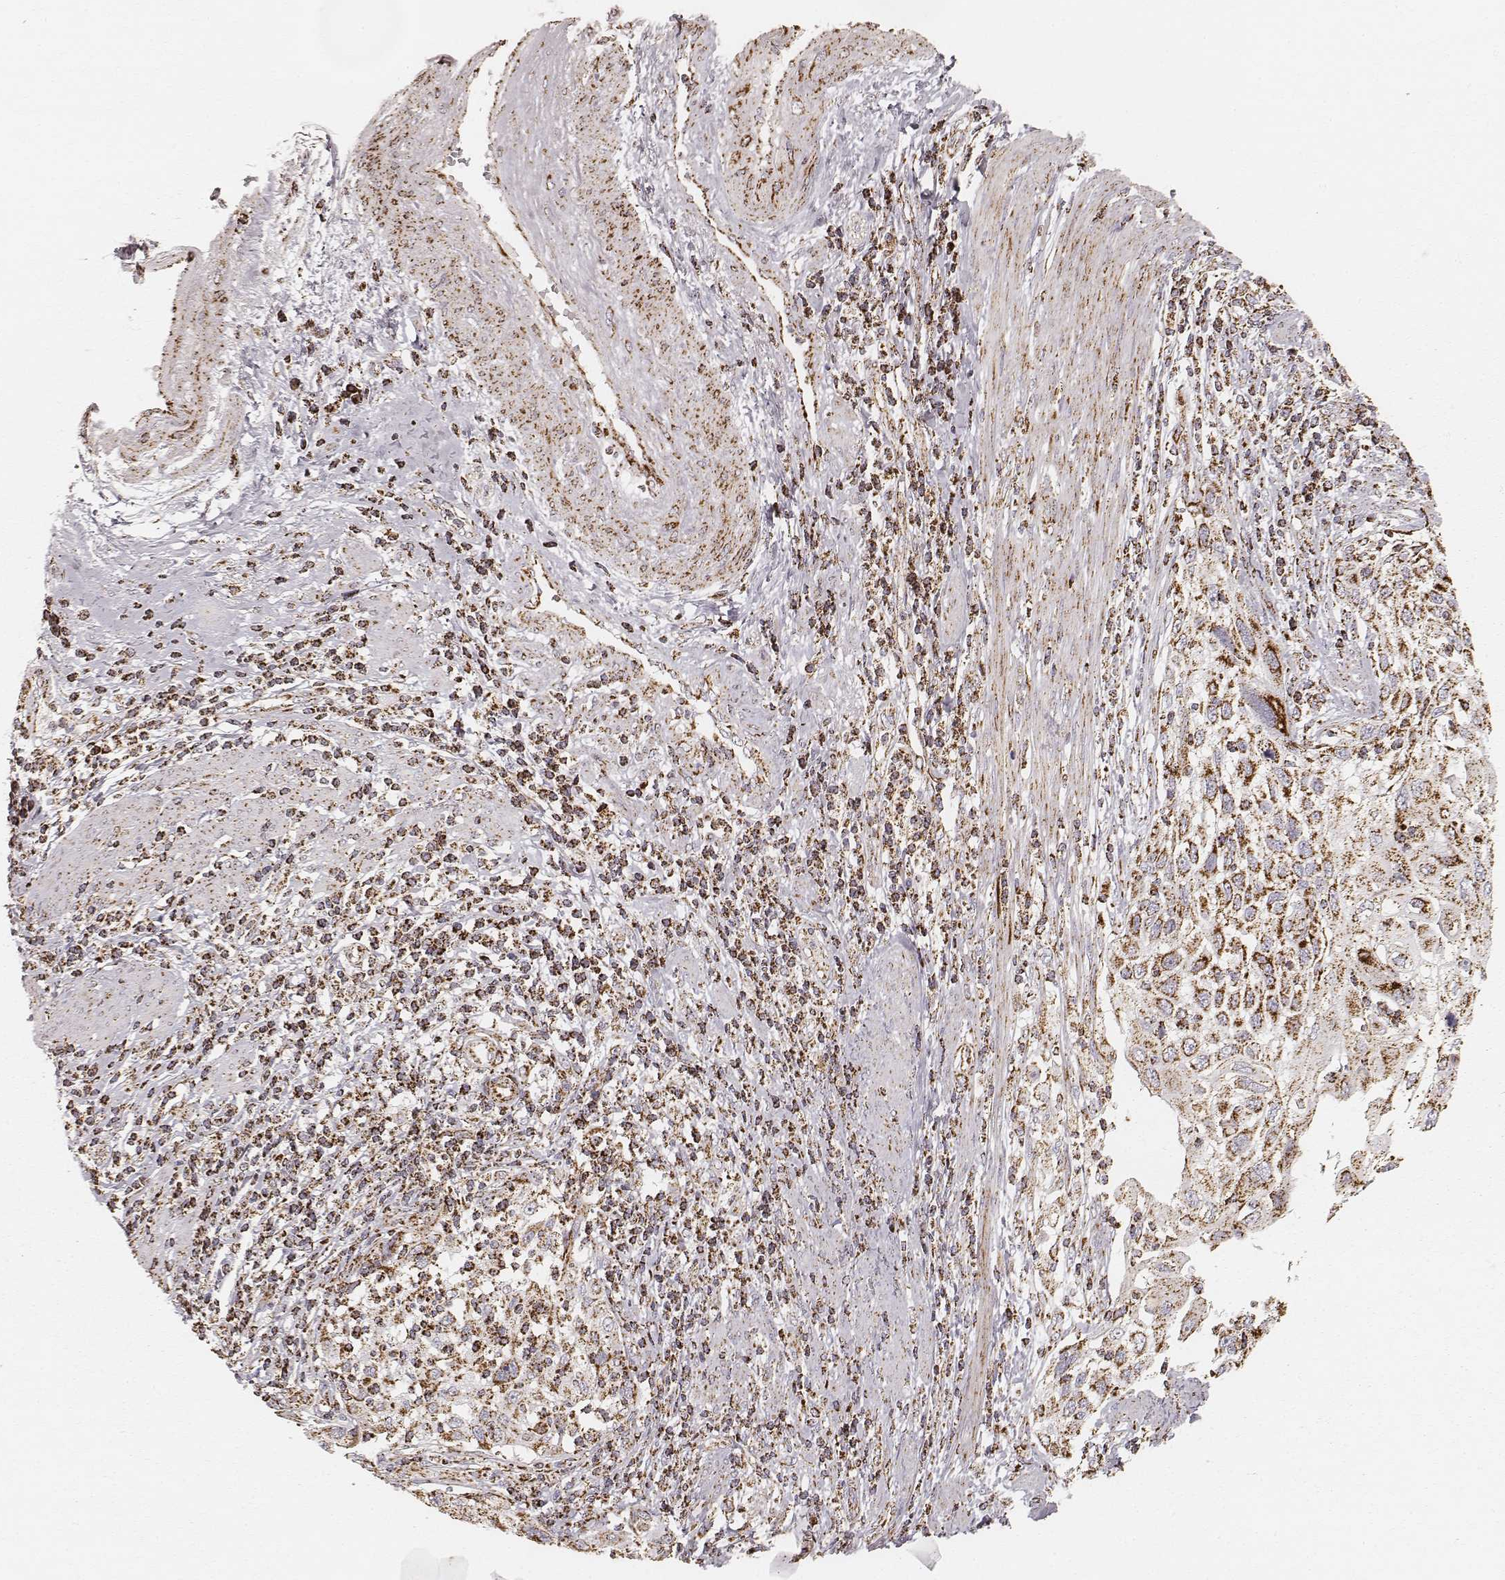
{"staining": {"intensity": "strong", "quantity": ">75%", "location": "cytoplasmic/membranous"}, "tissue": "cervical cancer", "cell_type": "Tumor cells", "image_type": "cancer", "snomed": [{"axis": "morphology", "description": "Squamous cell carcinoma, NOS"}, {"axis": "topography", "description": "Cervix"}], "caption": "Tumor cells show high levels of strong cytoplasmic/membranous positivity in about >75% of cells in squamous cell carcinoma (cervical).", "gene": "CS", "patient": {"sex": "female", "age": 70}}